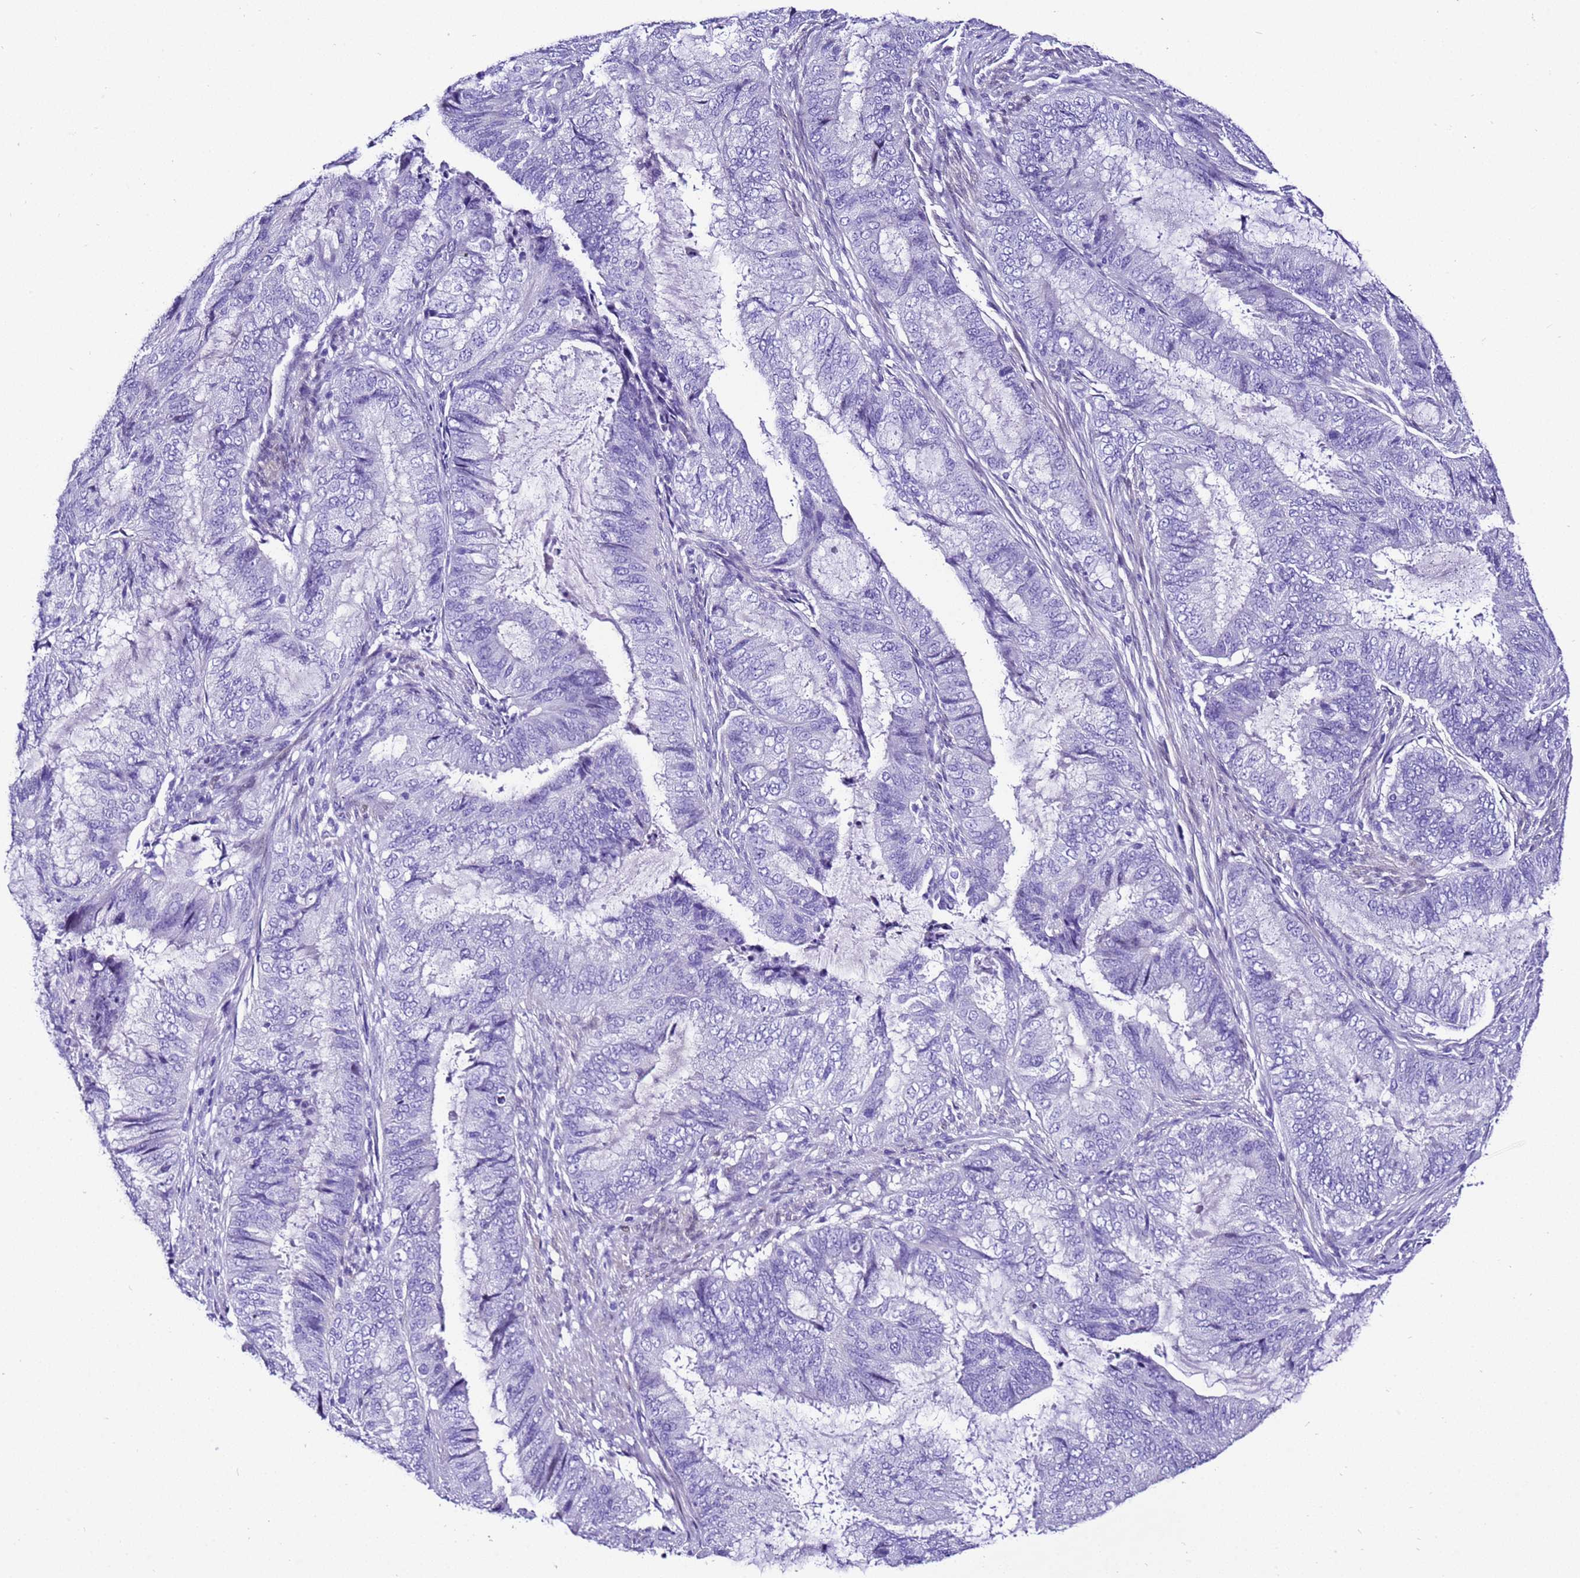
{"staining": {"intensity": "negative", "quantity": "none", "location": "none"}, "tissue": "endometrial cancer", "cell_type": "Tumor cells", "image_type": "cancer", "snomed": [{"axis": "morphology", "description": "Adenocarcinoma, NOS"}, {"axis": "topography", "description": "Endometrium"}], "caption": "High power microscopy micrograph of an IHC histopathology image of adenocarcinoma (endometrial), revealing no significant expression in tumor cells.", "gene": "ZNF417", "patient": {"sex": "female", "age": 51}}